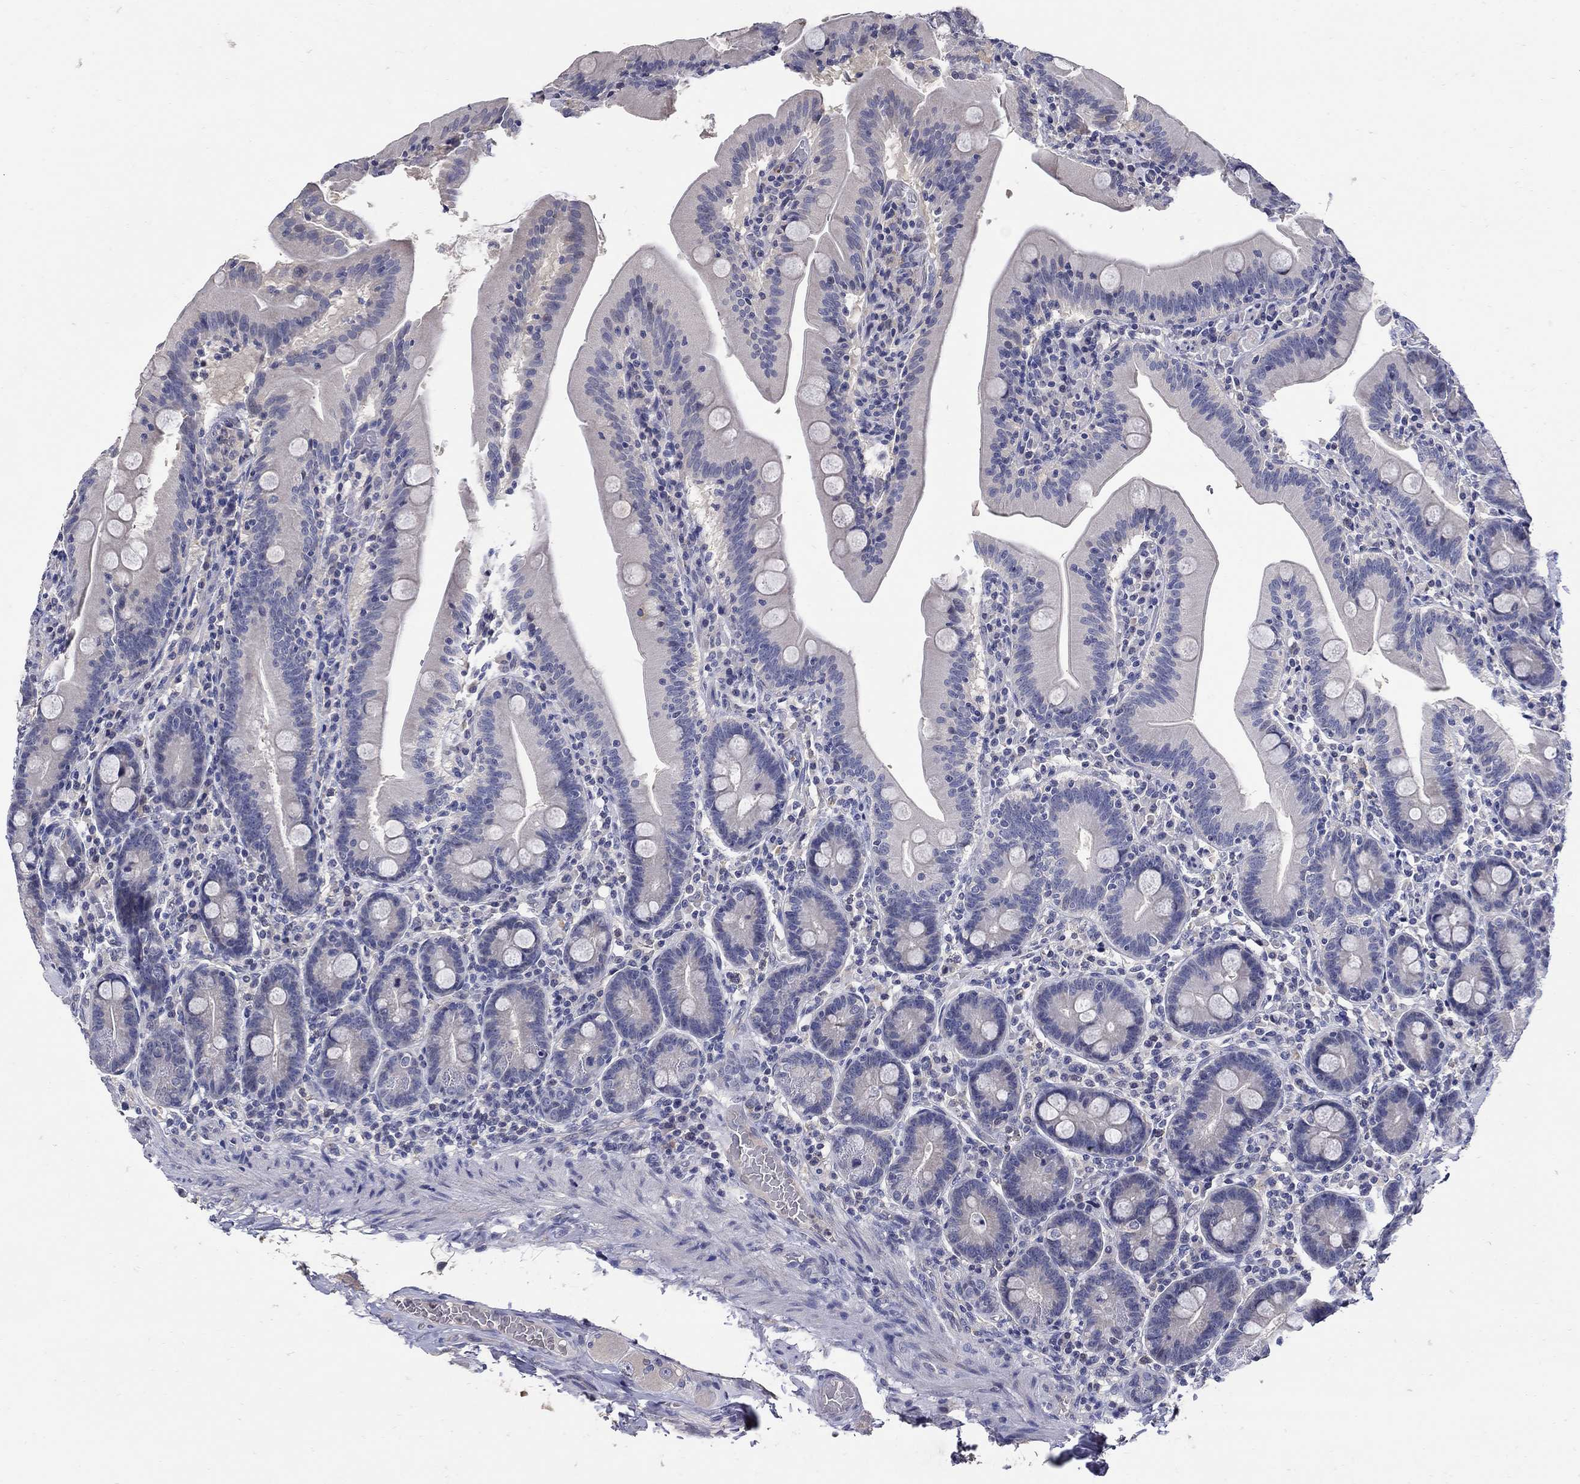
{"staining": {"intensity": "negative", "quantity": "none", "location": "none"}, "tissue": "small intestine", "cell_type": "Glandular cells", "image_type": "normal", "snomed": [{"axis": "morphology", "description": "Normal tissue, NOS"}, {"axis": "topography", "description": "Small intestine"}], "caption": "Protein analysis of unremarkable small intestine shows no significant positivity in glandular cells. Nuclei are stained in blue.", "gene": "CETN1", "patient": {"sex": "male", "age": 37}}